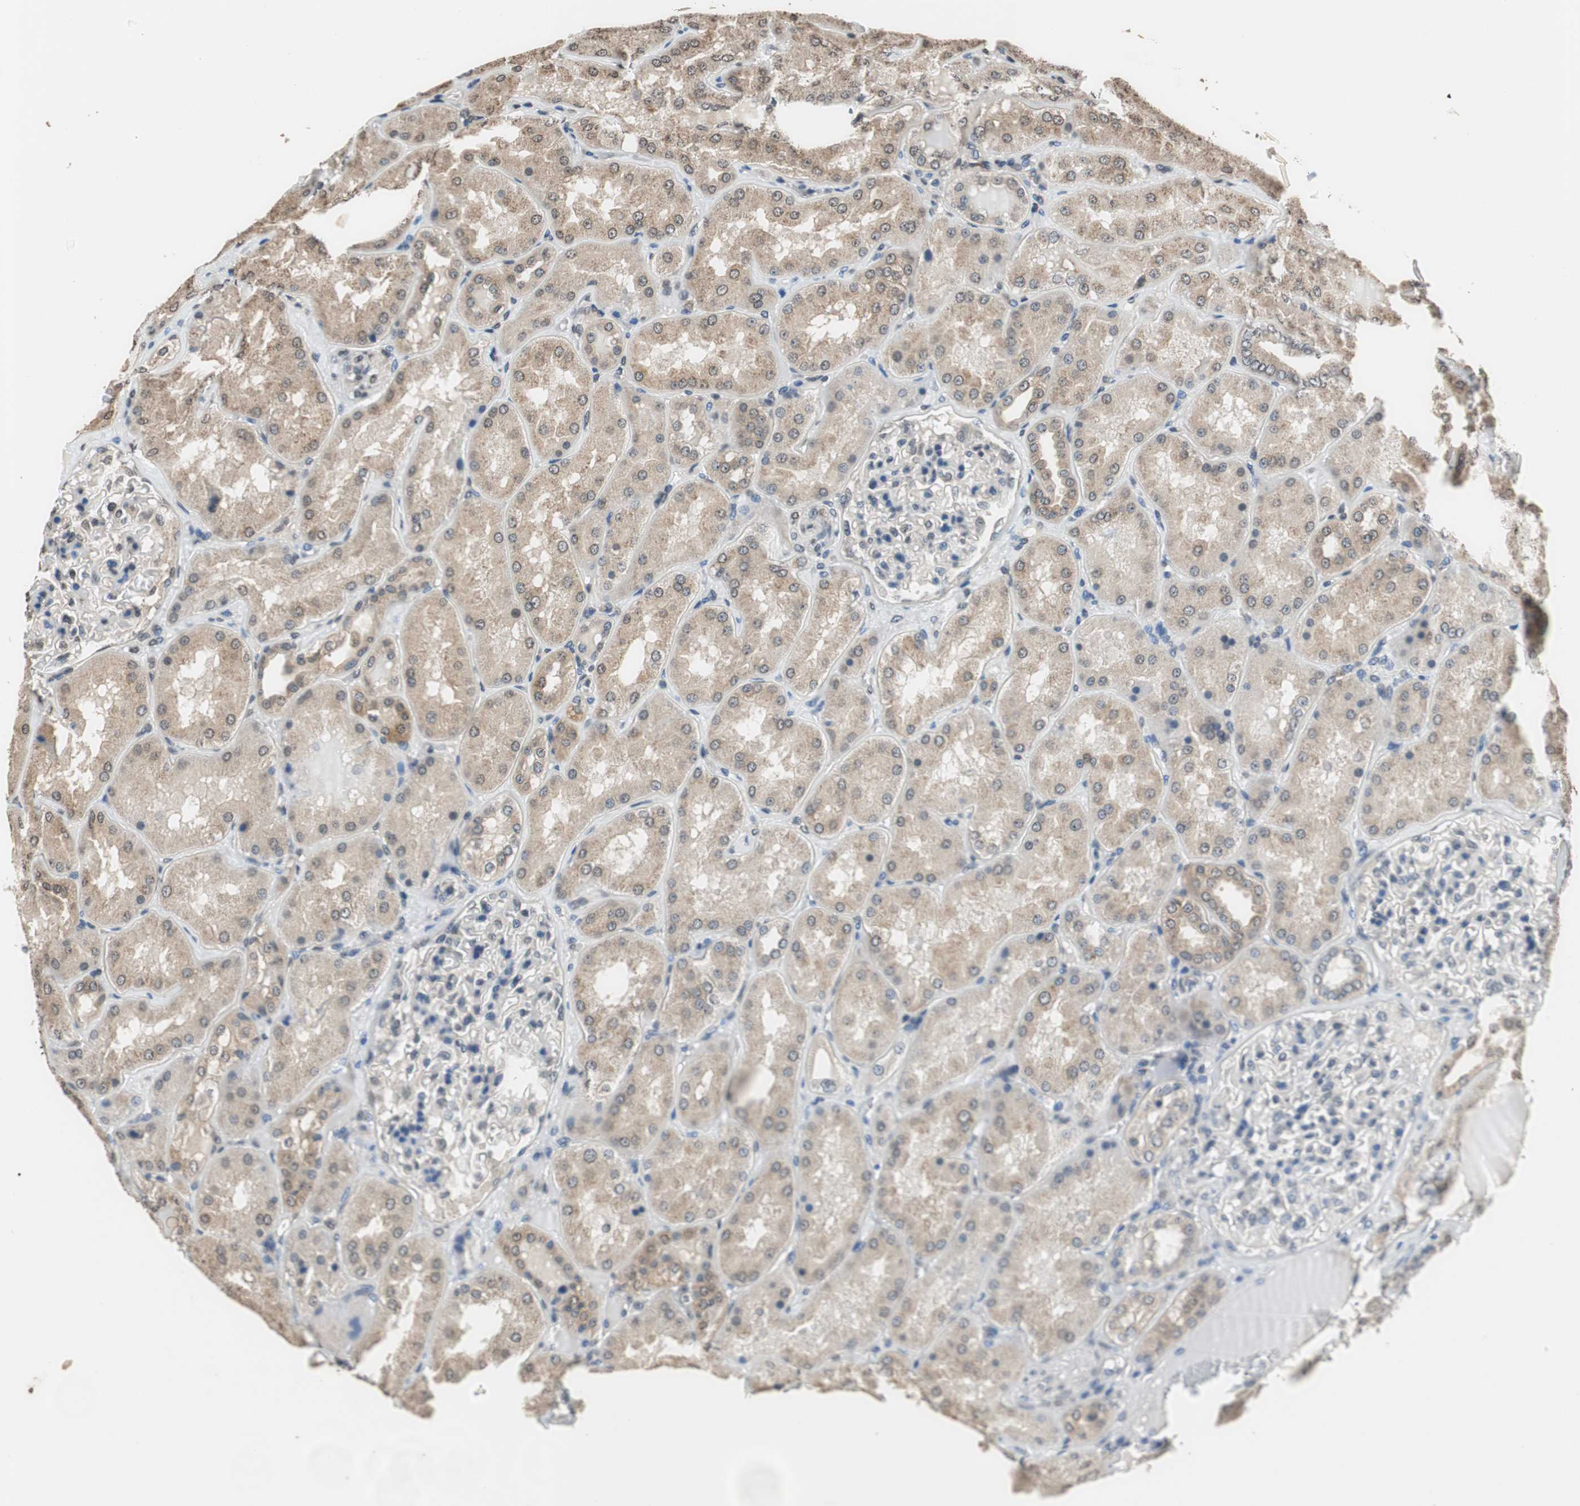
{"staining": {"intensity": "weak", "quantity": "25%-75%", "location": "cytoplasmic/membranous"}, "tissue": "kidney", "cell_type": "Cells in glomeruli", "image_type": "normal", "snomed": [{"axis": "morphology", "description": "Normal tissue, NOS"}, {"axis": "topography", "description": "Kidney"}], "caption": "The image displays immunohistochemical staining of unremarkable kidney. There is weak cytoplasmic/membranous positivity is appreciated in approximately 25%-75% of cells in glomeruli.", "gene": "GCLC", "patient": {"sex": "female", "age": 56}}